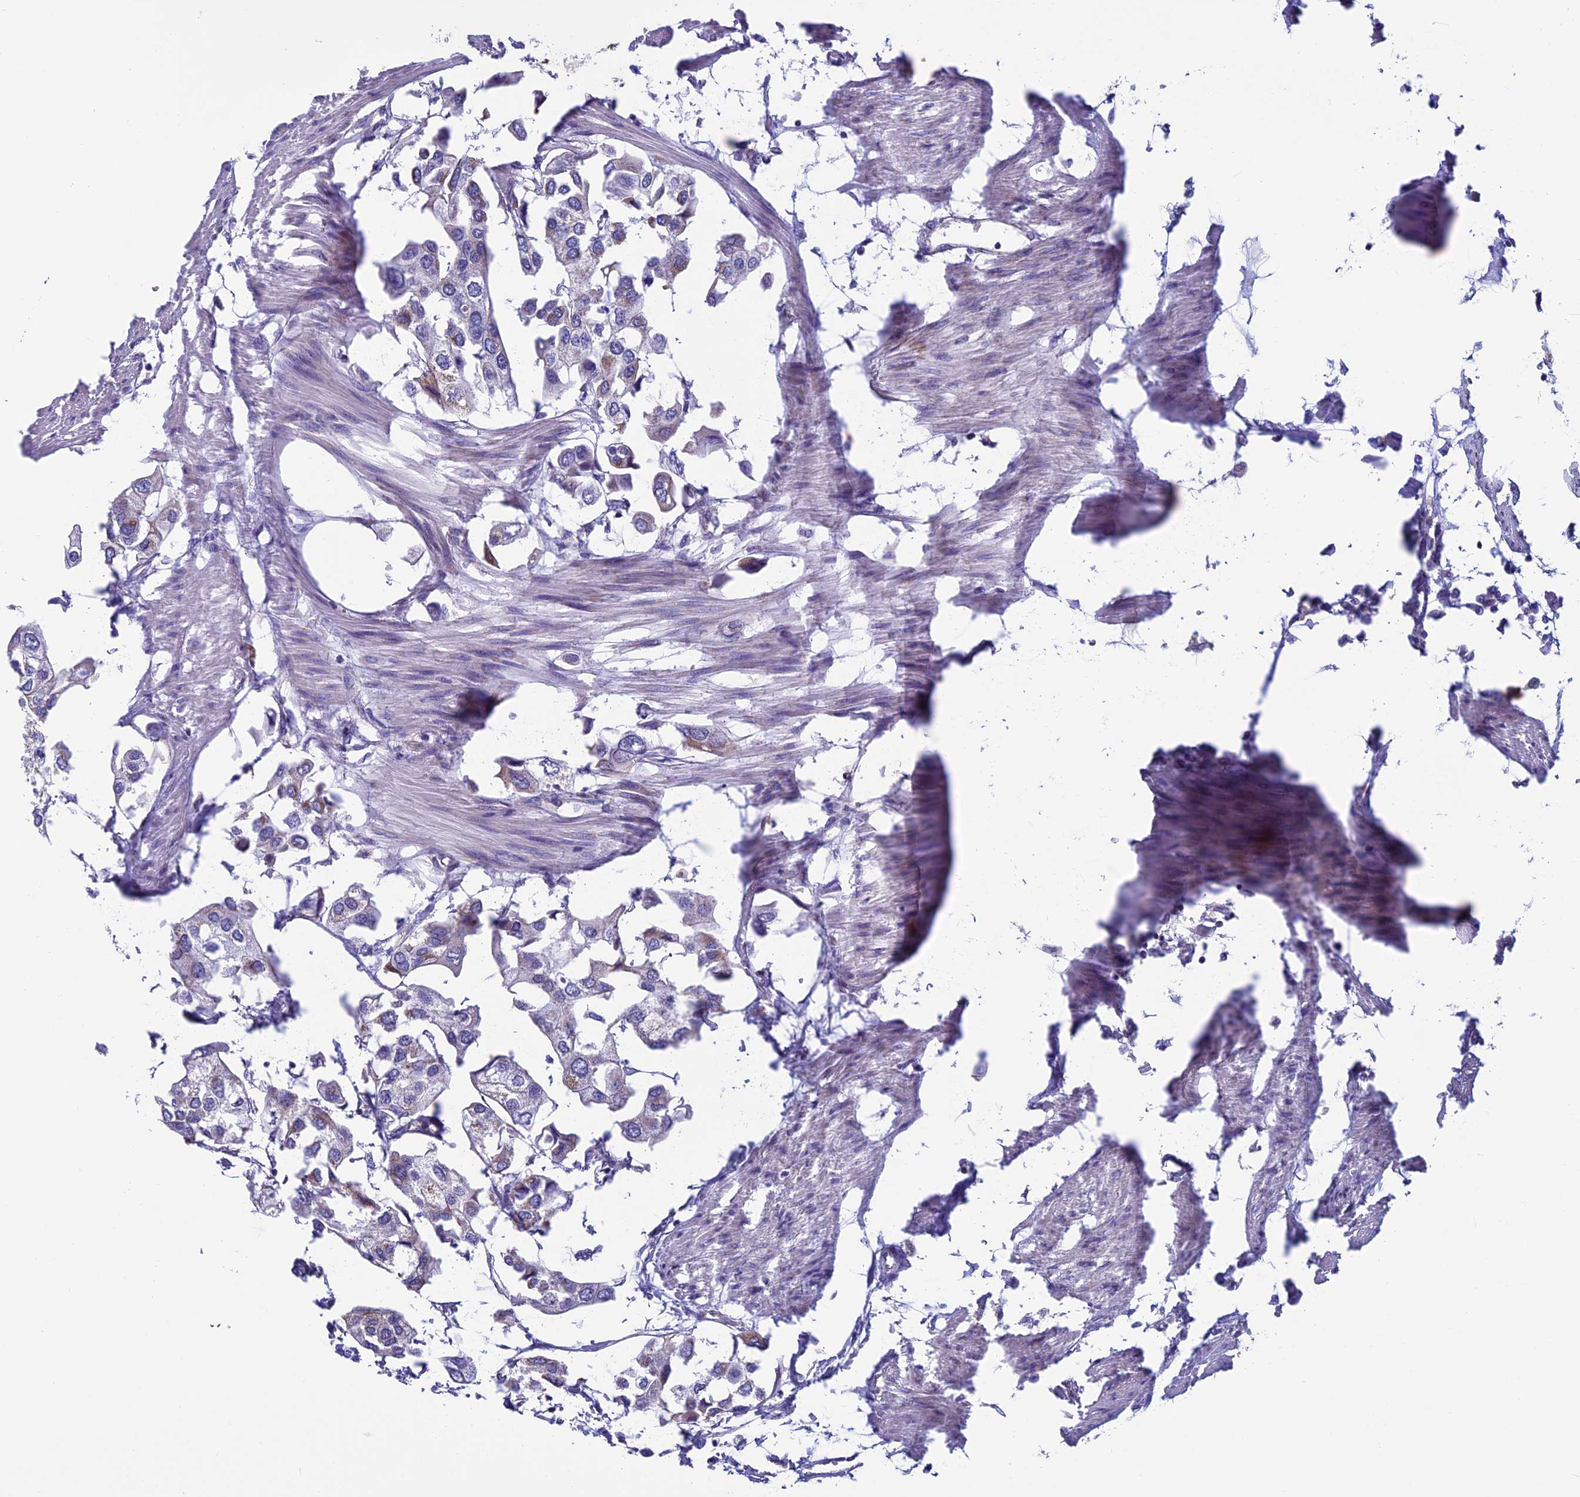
{"staining": {"intensity": "negative", "quantity": "none", "location": "none"}, "tissue": "urothelial cancer", "cell_type": "Tumor cells", "image_type": "cancer", "snomed": [{"axis": "morphology", "description": "Urothelial carcinoma, High grade"}, {"axis": "topography", "description": "Urinary bladder"}], "caption": "This micrograph is of urothelial cancer stained with immunohistochemistry (IHC) to label a protein in brown with the nuclei are counter-stained blue. There is no positivity in tumor cells. Brightfield microscopy of immunohistochemistry (IHC) stained with DAB (brown) and hematoxylin (blue), captured at high magnification.", "gene": "MFSD12", "patient": {"sex": "male", "age": 64}}